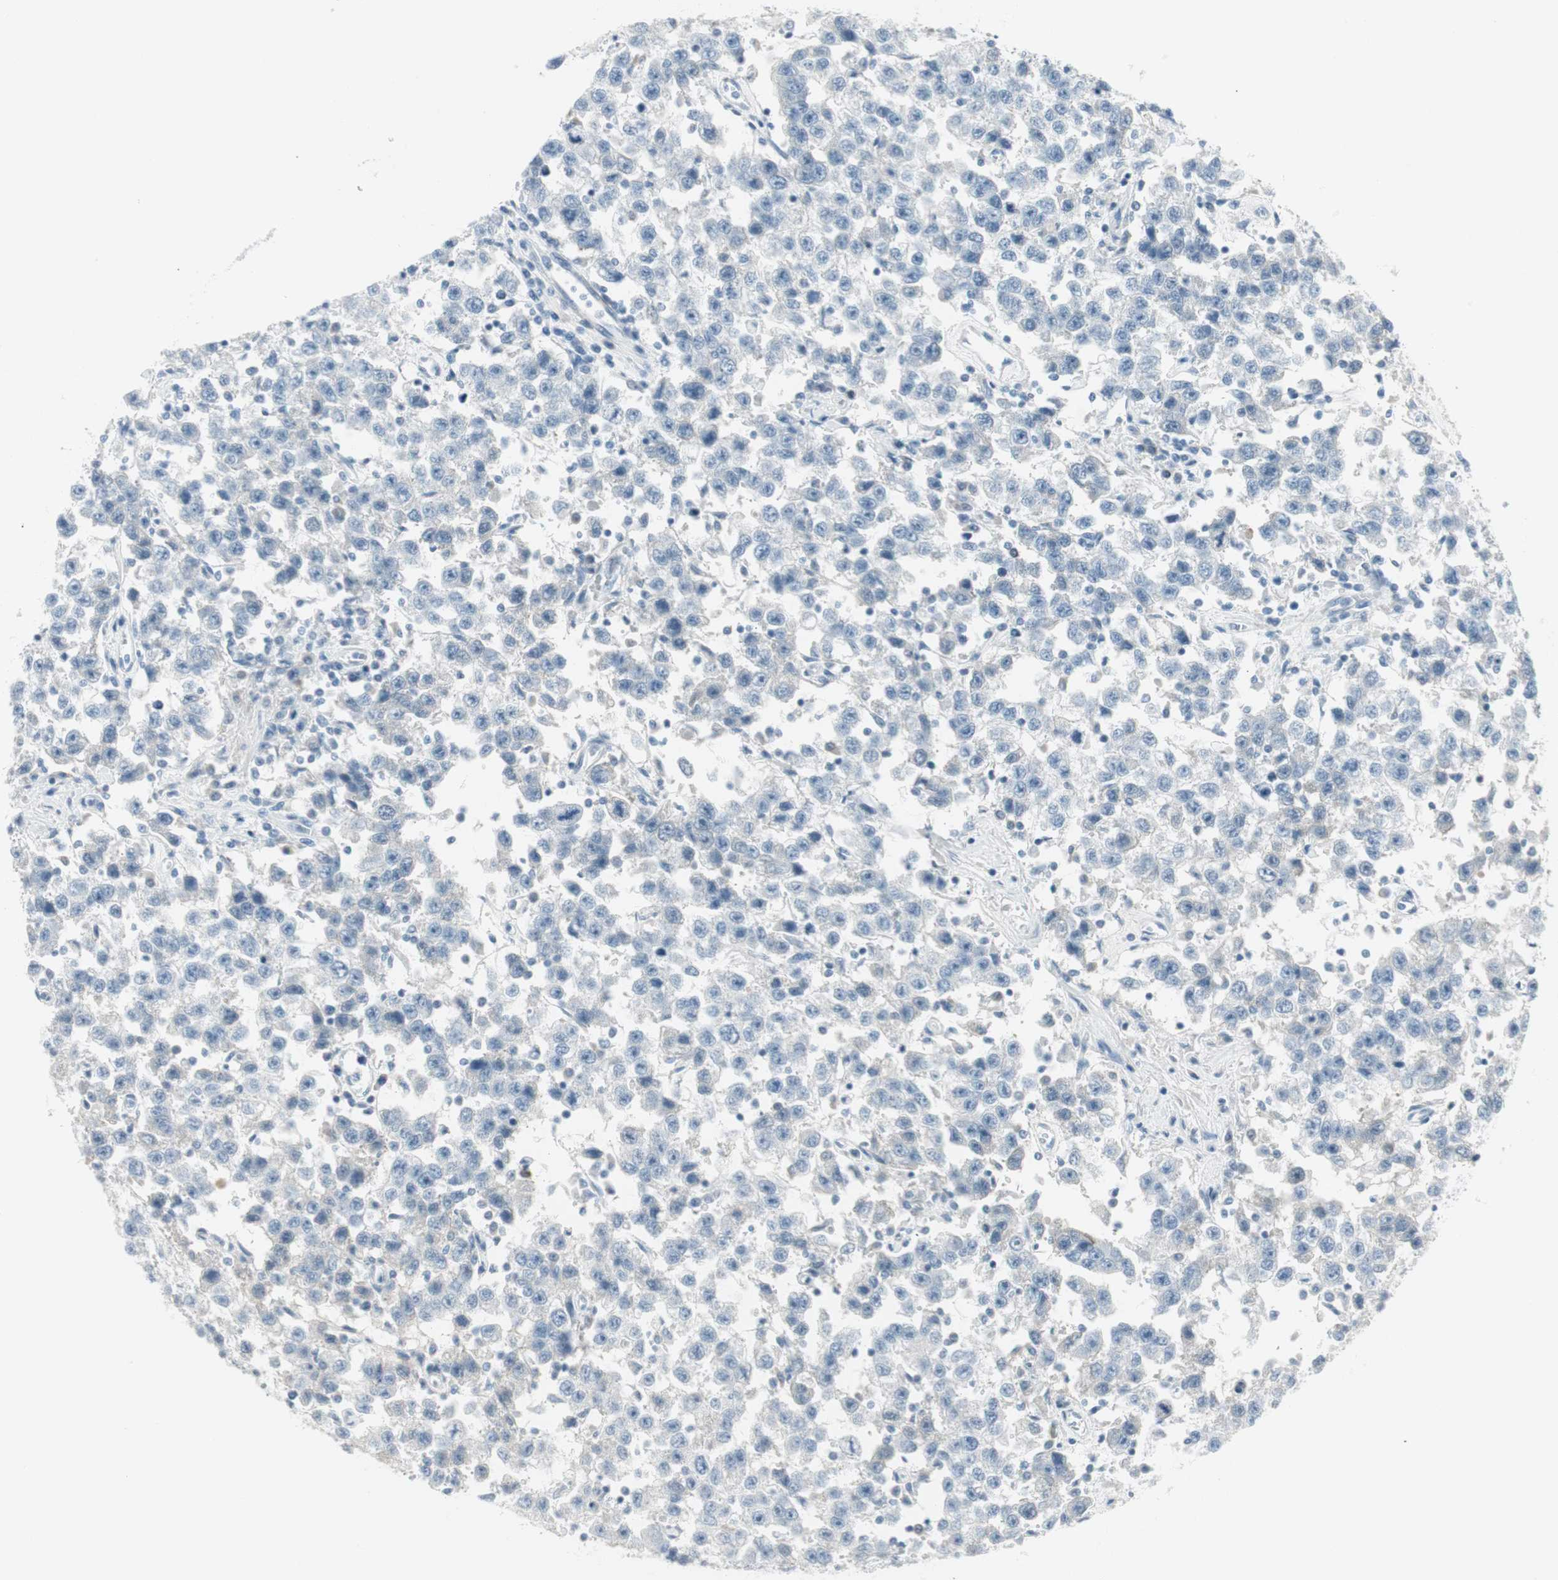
{"staining": {"intensity": "negative", "quantity": "none", "location": "none"}, "tissue": "testis cancer", "cell_type": "Tumor cells", "image_type": "cancer", "snomed": [{"axis": "morphology", "description": "Seminoma, NOS"}, {"axis": "topography", "description": "Testis"}], "caption": "DAB (3,3'-diaminobenzidine) immunohistochemical staining of testis seminoma displays no significant expression in tumor cells.", "gene": "AGR2", "patient": {"sex": "male", "age": 41}}